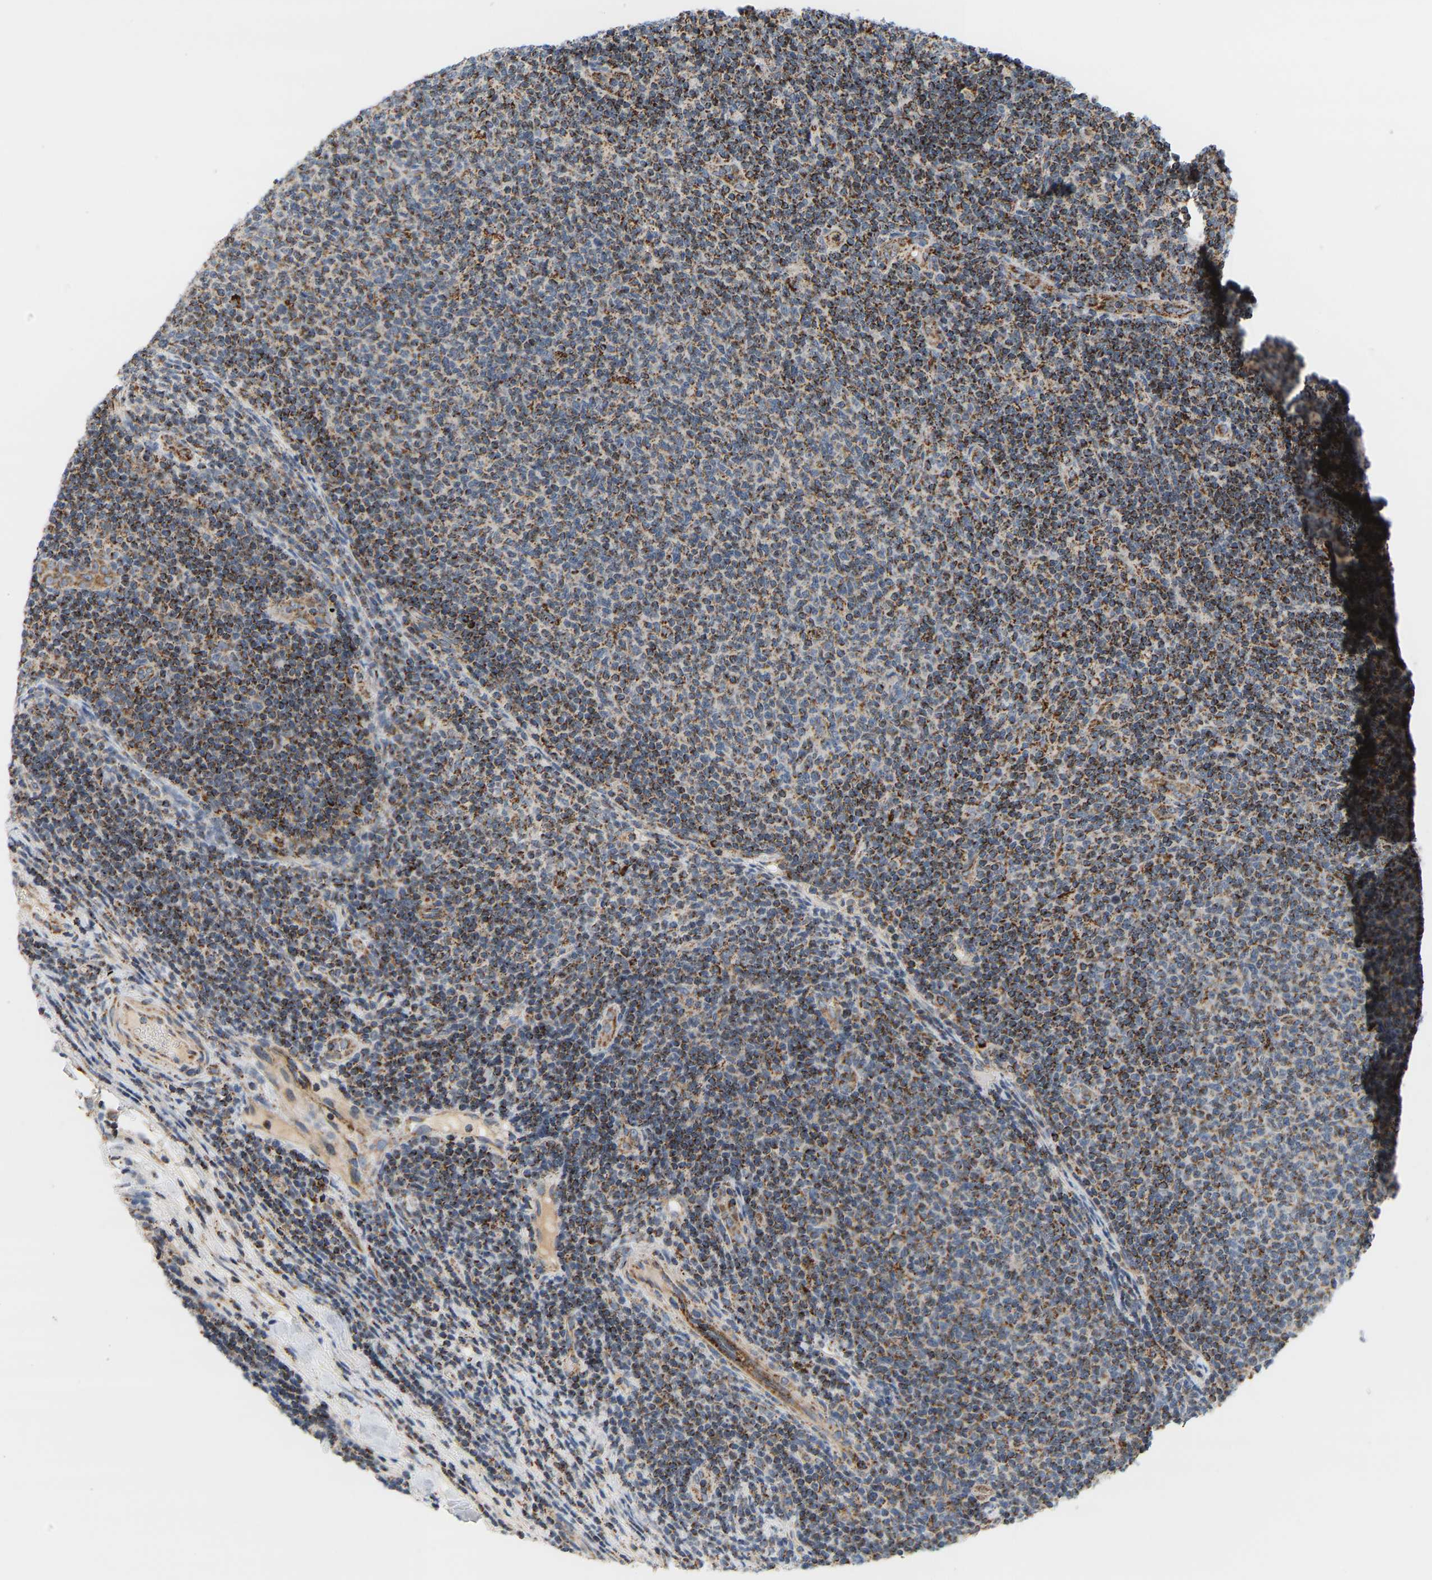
{"staining": {"intensity": "moderate", "quantity": ">75%", "location": "cytoplasmic/membranous"}, "tissue": "lymphoma", "cell_type": "Tumor cells", "image_type": "cancer", "snomed": [{"axis": "morphology", "description": "Malignant lymphoma, non-Hodgkin's type, Low grade"}, {"axis": "topography", "description": "Lymph node"}], "caption": "IHC of lymphoma demonstrates medium levels of moderate cytoplasmic/membranous positivity in approximately >75% of tumor cells.", "gene": "GPSM2", "patient": {"sex": "male", "age": 66}}